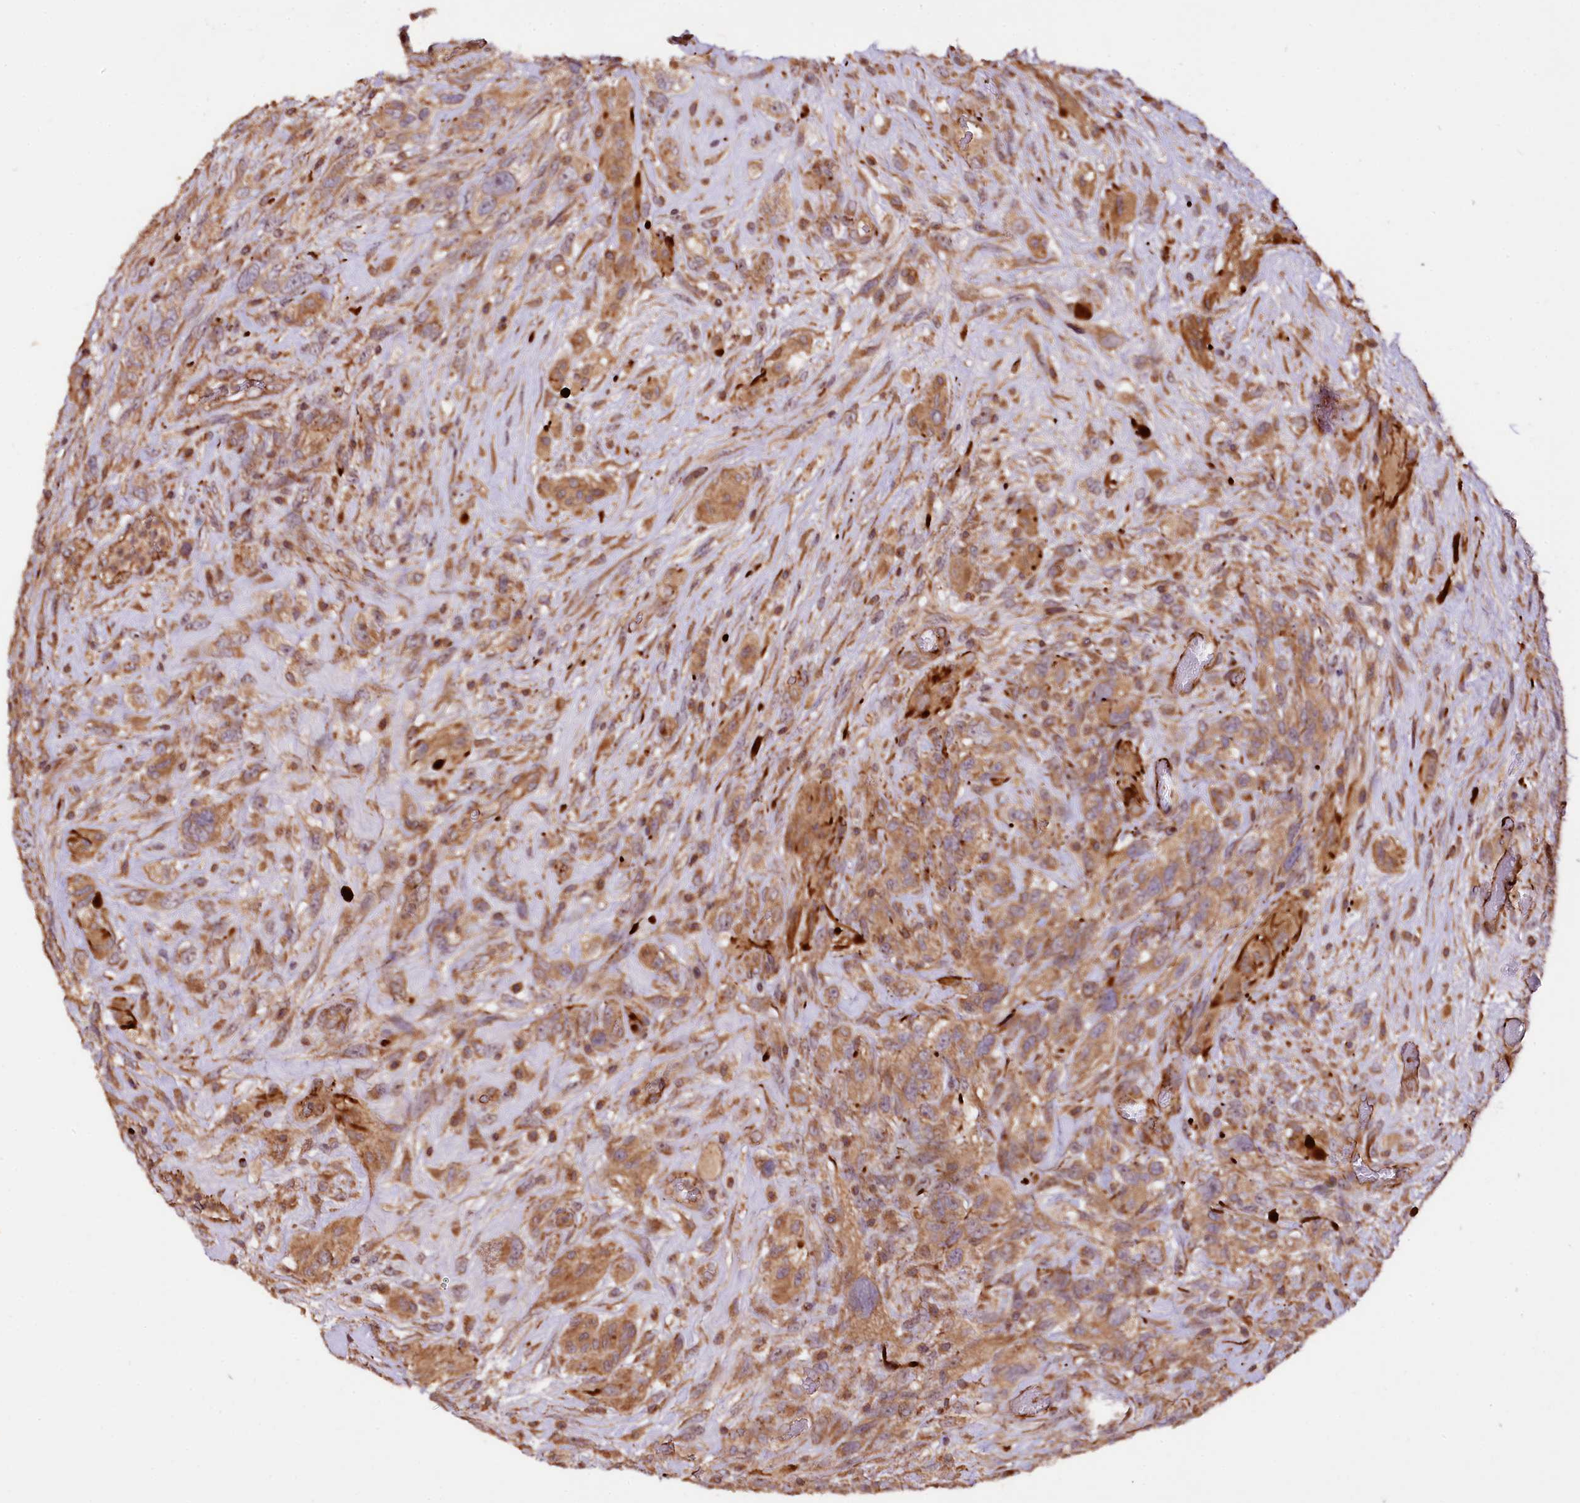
{"staining": {"intensity": "moderate", "quantity": ">75%", "location": "cytoplasmic/membranous"}, "tissue": "glioma", "cell_type": "Tumor cells", "image_type": "cancer", "snomed": [{"axis": "morphology", "description": "Glioma, malignant, High grade"}, {"axis": "topography", "description": "Brain"}], "caption": "The histopathology image displays immunohistochemical staining of malignant glioma (high-grade). There is moderate cytoplasmic/membranous staining is seen in about >75% of tumor cells. The staining is performed using DAB (3,3'-diaminobenzidine) brown chromogen to label protein expression. The nuclei are counter-stained blue using hematoxylin.", "gene": "RASSF1", "patient": {"sex": "male", "age": 61}}